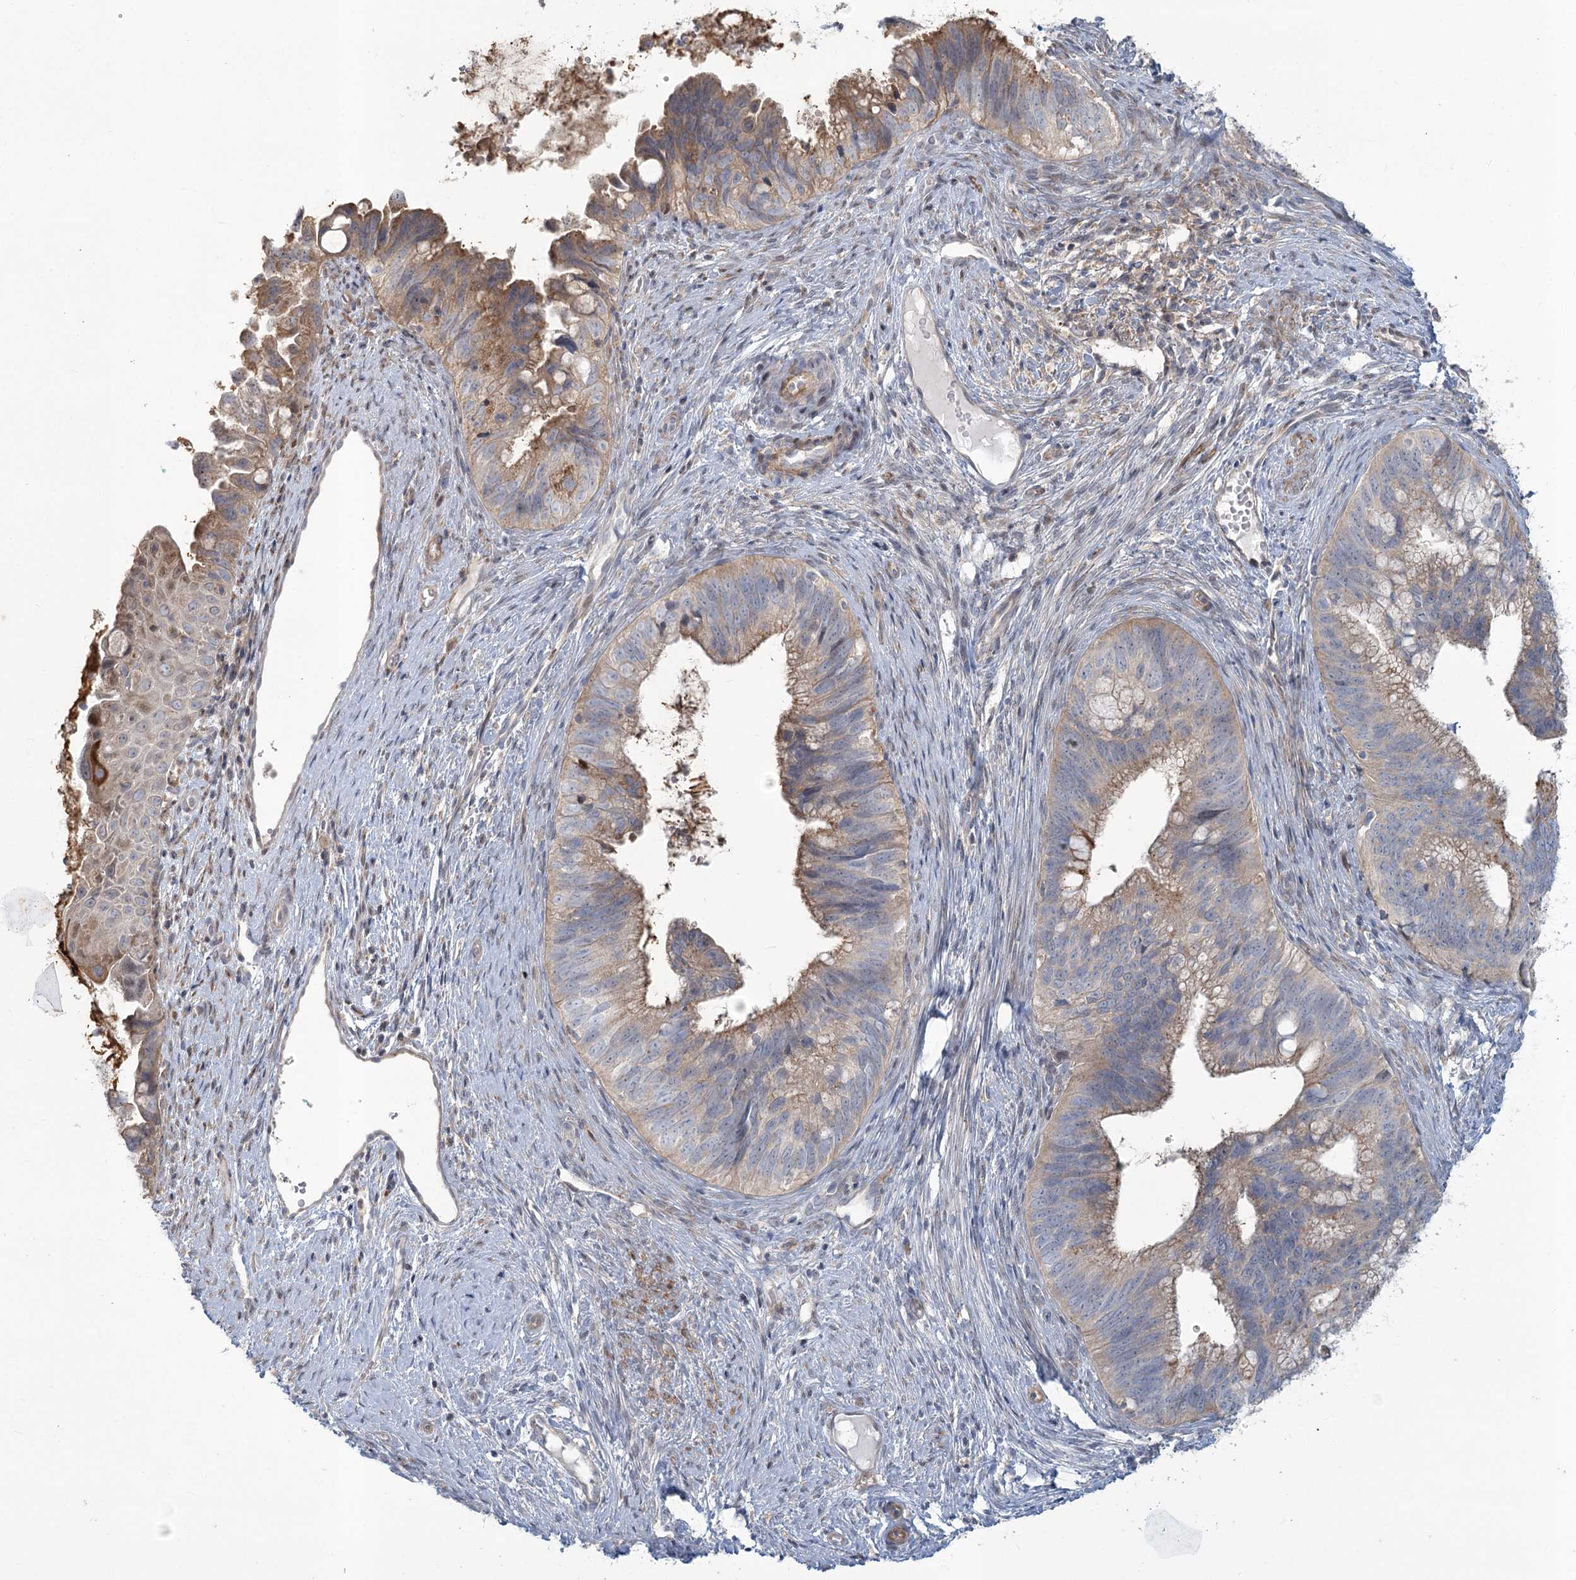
{"staining": {"intensity": "moderate", "quantity": "25%-75%", "location": "cytoplasmic/membranous"}, "tissue": "cervical cancer", "cell_type": "Tumor cells", "image_type": "cancer", "snomed": [{"axis": "morphology", "description": "Adenocarcinoma, NOS"}, {"axis": "topography", "description": "Cervix"}], "caption": "Protein expression analysis of human cervical cancer reveals moderate cytoplasmic/membranous expression in about 25%-75% of tumor cells.", "gene": "MTG1", "patient": {"sex": "female", "age": 42}}